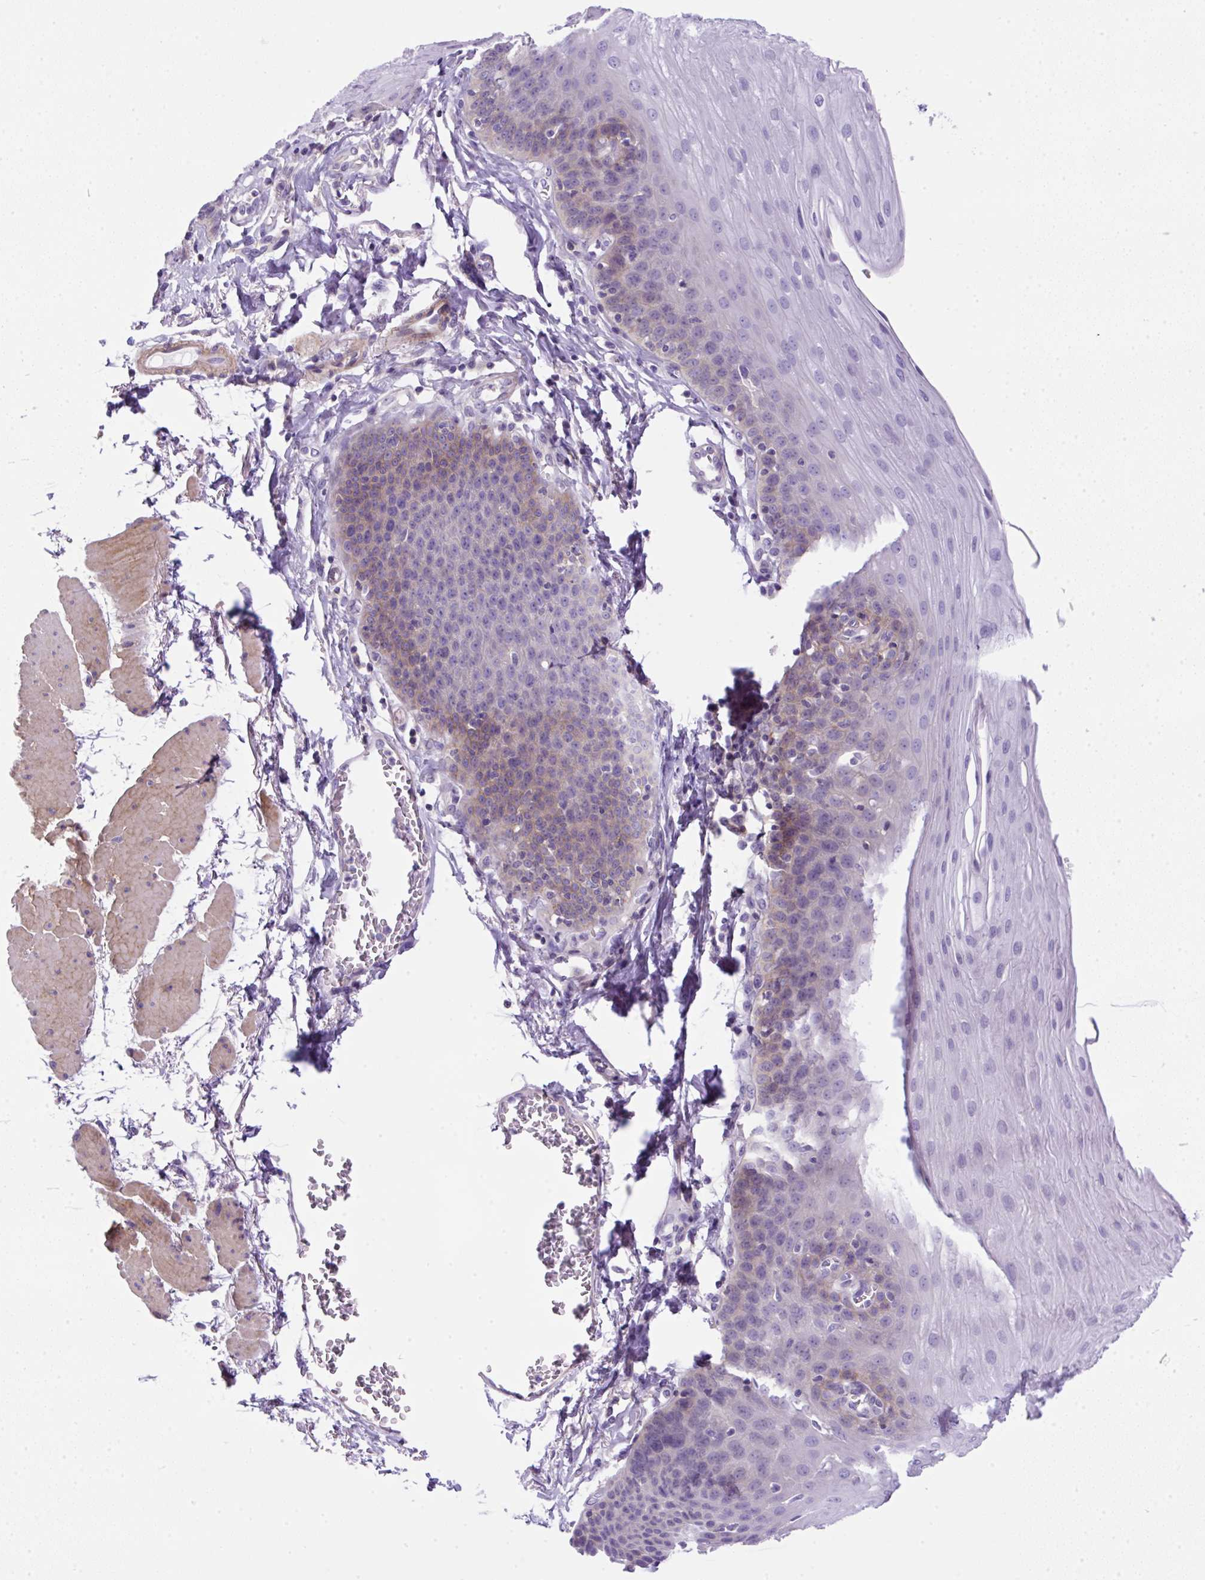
{"staining": {"intensity": "weak", "quantity": "25%-75%", "location": "cytoplasmic/membranous"}, "tissue": "esophagus", "cell_type": "Squamous epithelial cells", "image_type": "normal", "snomed": [{"axis": "morphology", "description": "Normal tissue, NOS"}, {"axis": "topography", "description": "Esophagus"}], "caption": "Approximately 25%-75% of squamous epithelial cells in normal esophagus show weak cytoplasmic/membranous protein positivity as visualized by brown immunohistochemical staining.", "gene": "NPTN", "patient": {"sex": "female", "age": 81}}